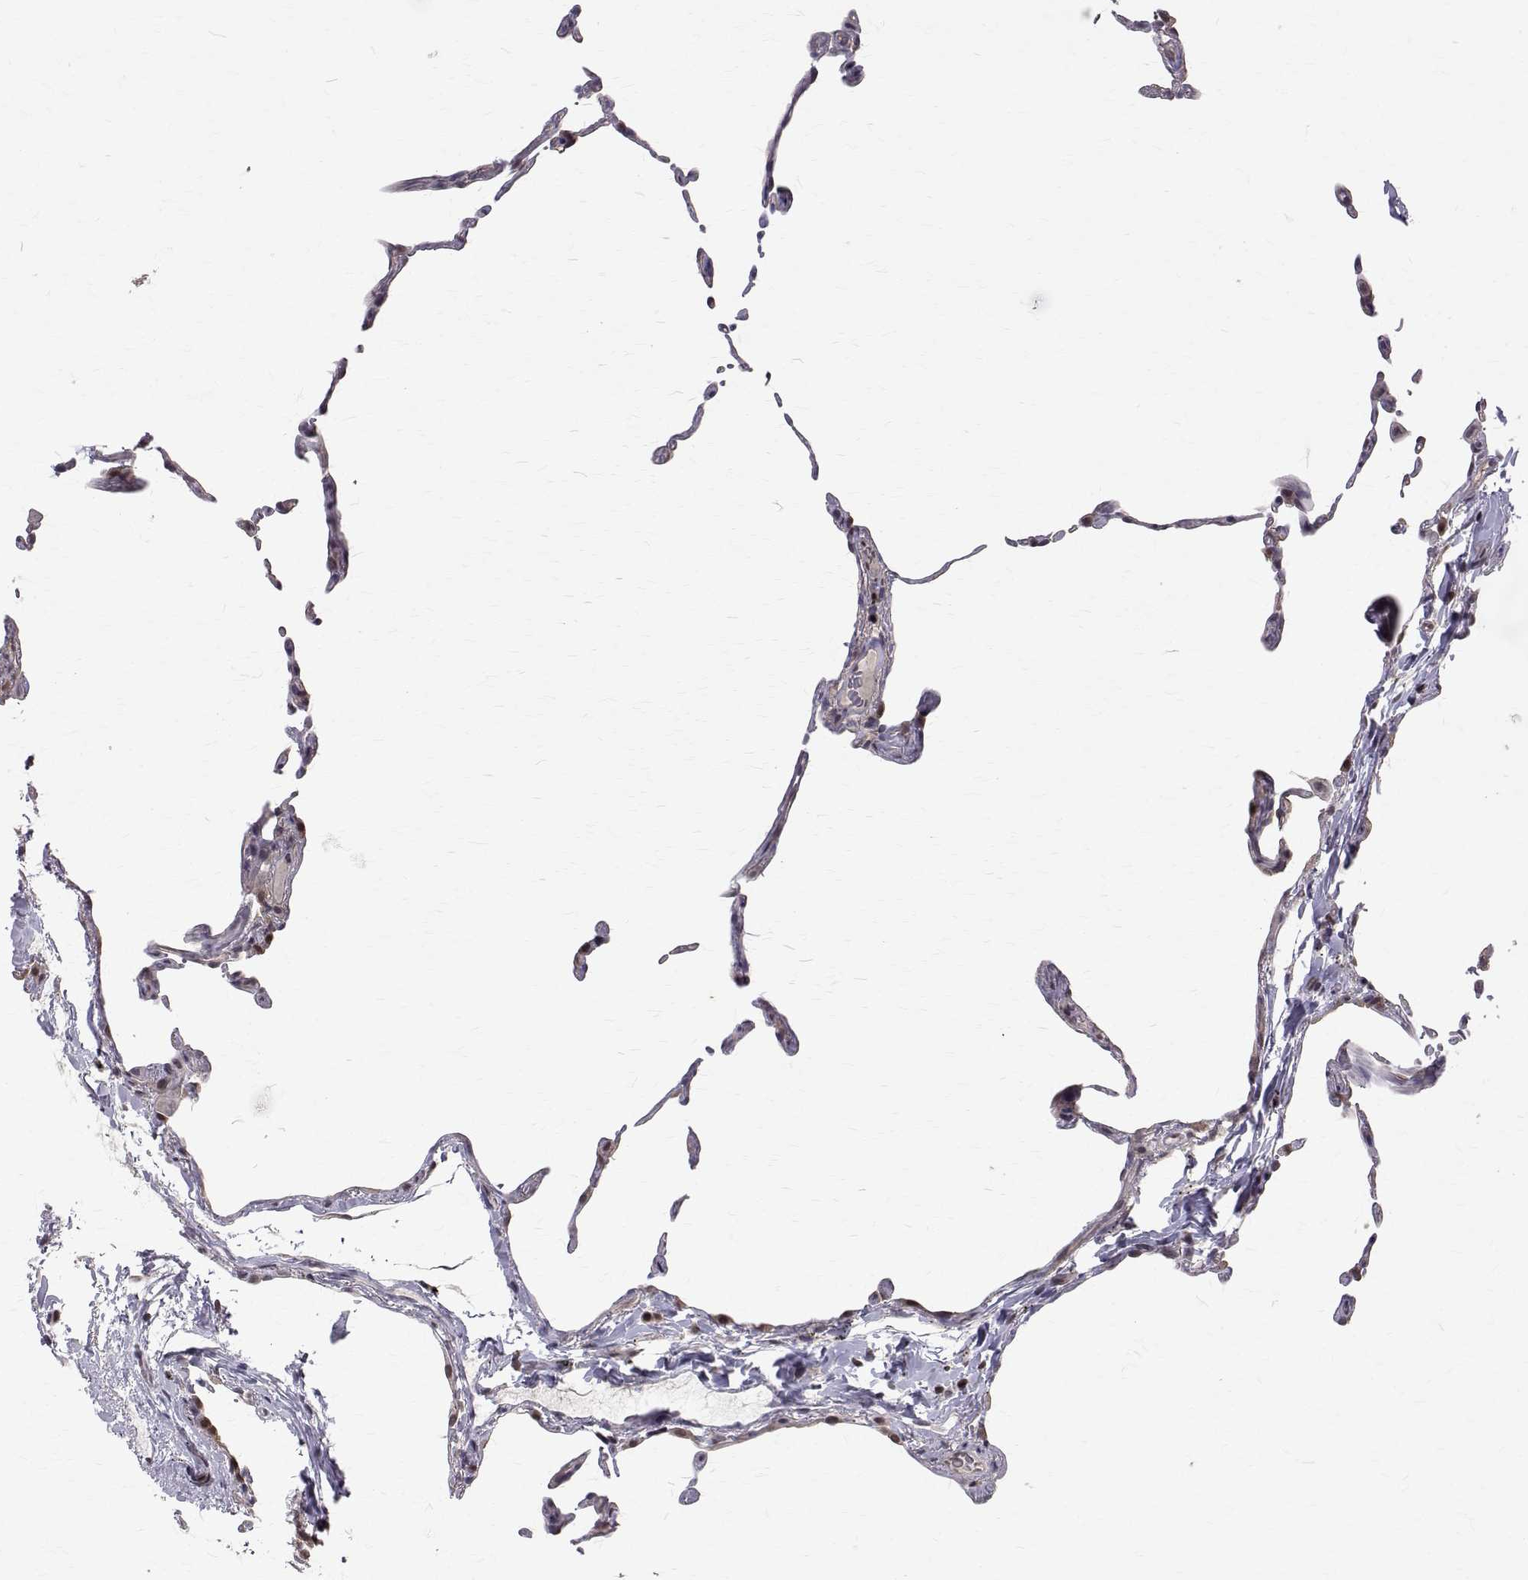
{"staining": {"intensity": "weak", "quantity": "<25%", "location": "nuclear"}, "tissue": "lung", "cell_type": "Alveolar cells", "image_type": "normal", "snomed": [{"axis": "morphology", "description": "Normal tissue, NOS"}, {"axis": "topography", "description": "Lung"}], "caption": "Immunohistochemistry (IHC) image of unremarkable lung stained for a protein (brown), which demonstrates no staining in alveolar cells.", "gene": "NIF3L1", "patient": {"sex": "female", "age": 57}}